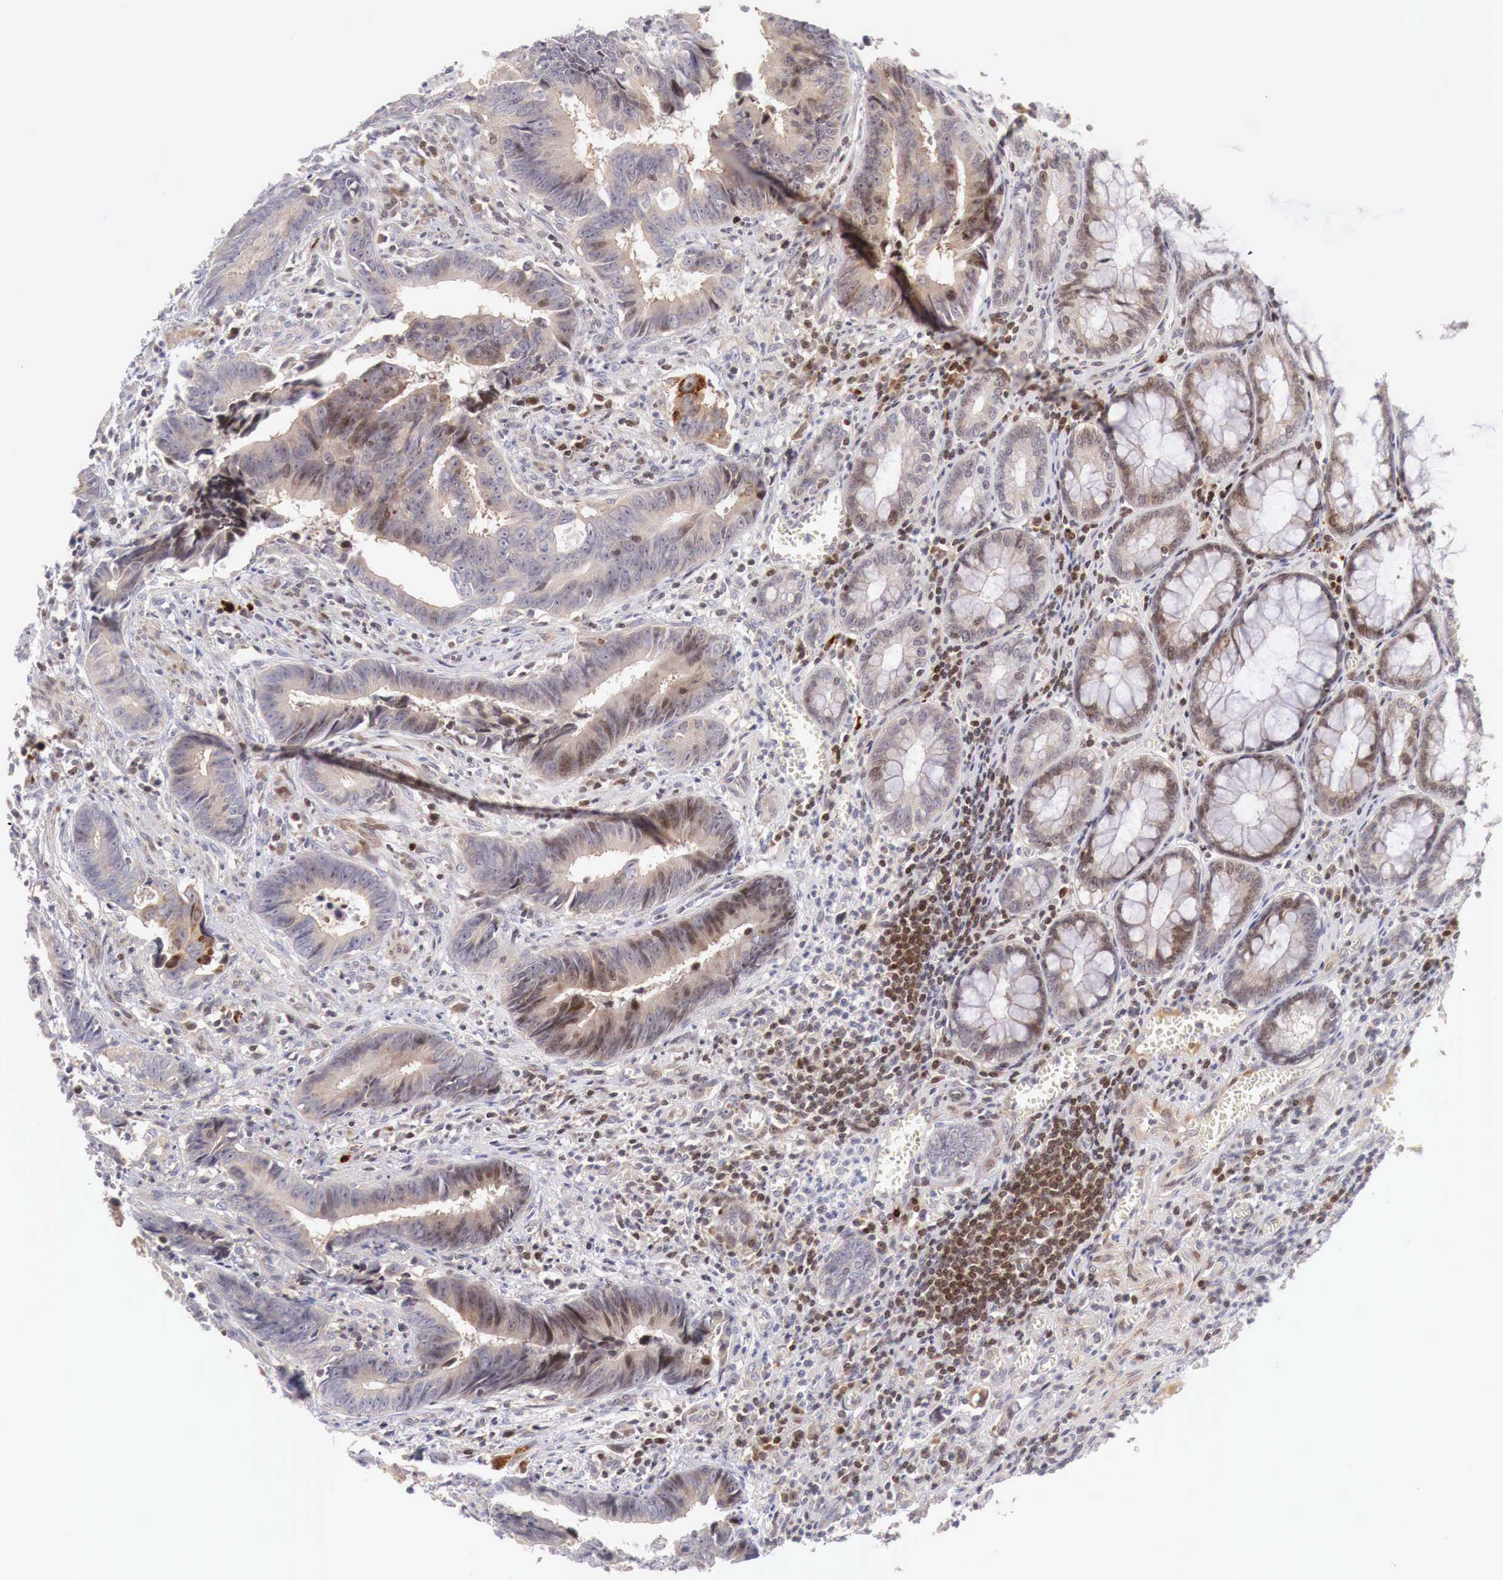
{"staining": {"intensity": "moderate", "quantity": "25%-75%", "location": "cytoplasmic/membranous"}, "tissue": "colorectal cancer", "cell_type": "Tumor cells", "image_type": "cancer", "snomed": [{"axis": "morphology", "description": "Adenocarcinoma, NOS"}, {"axis": "topography", "description": "Rectum"}], "caption": "Moderate cytoplasmic/membranous staining is identified in about 25%-75% of tumor cells in colorectal cancer.", "gene": "CLCN5", "patient": {"sex": "female", "age": 98}}